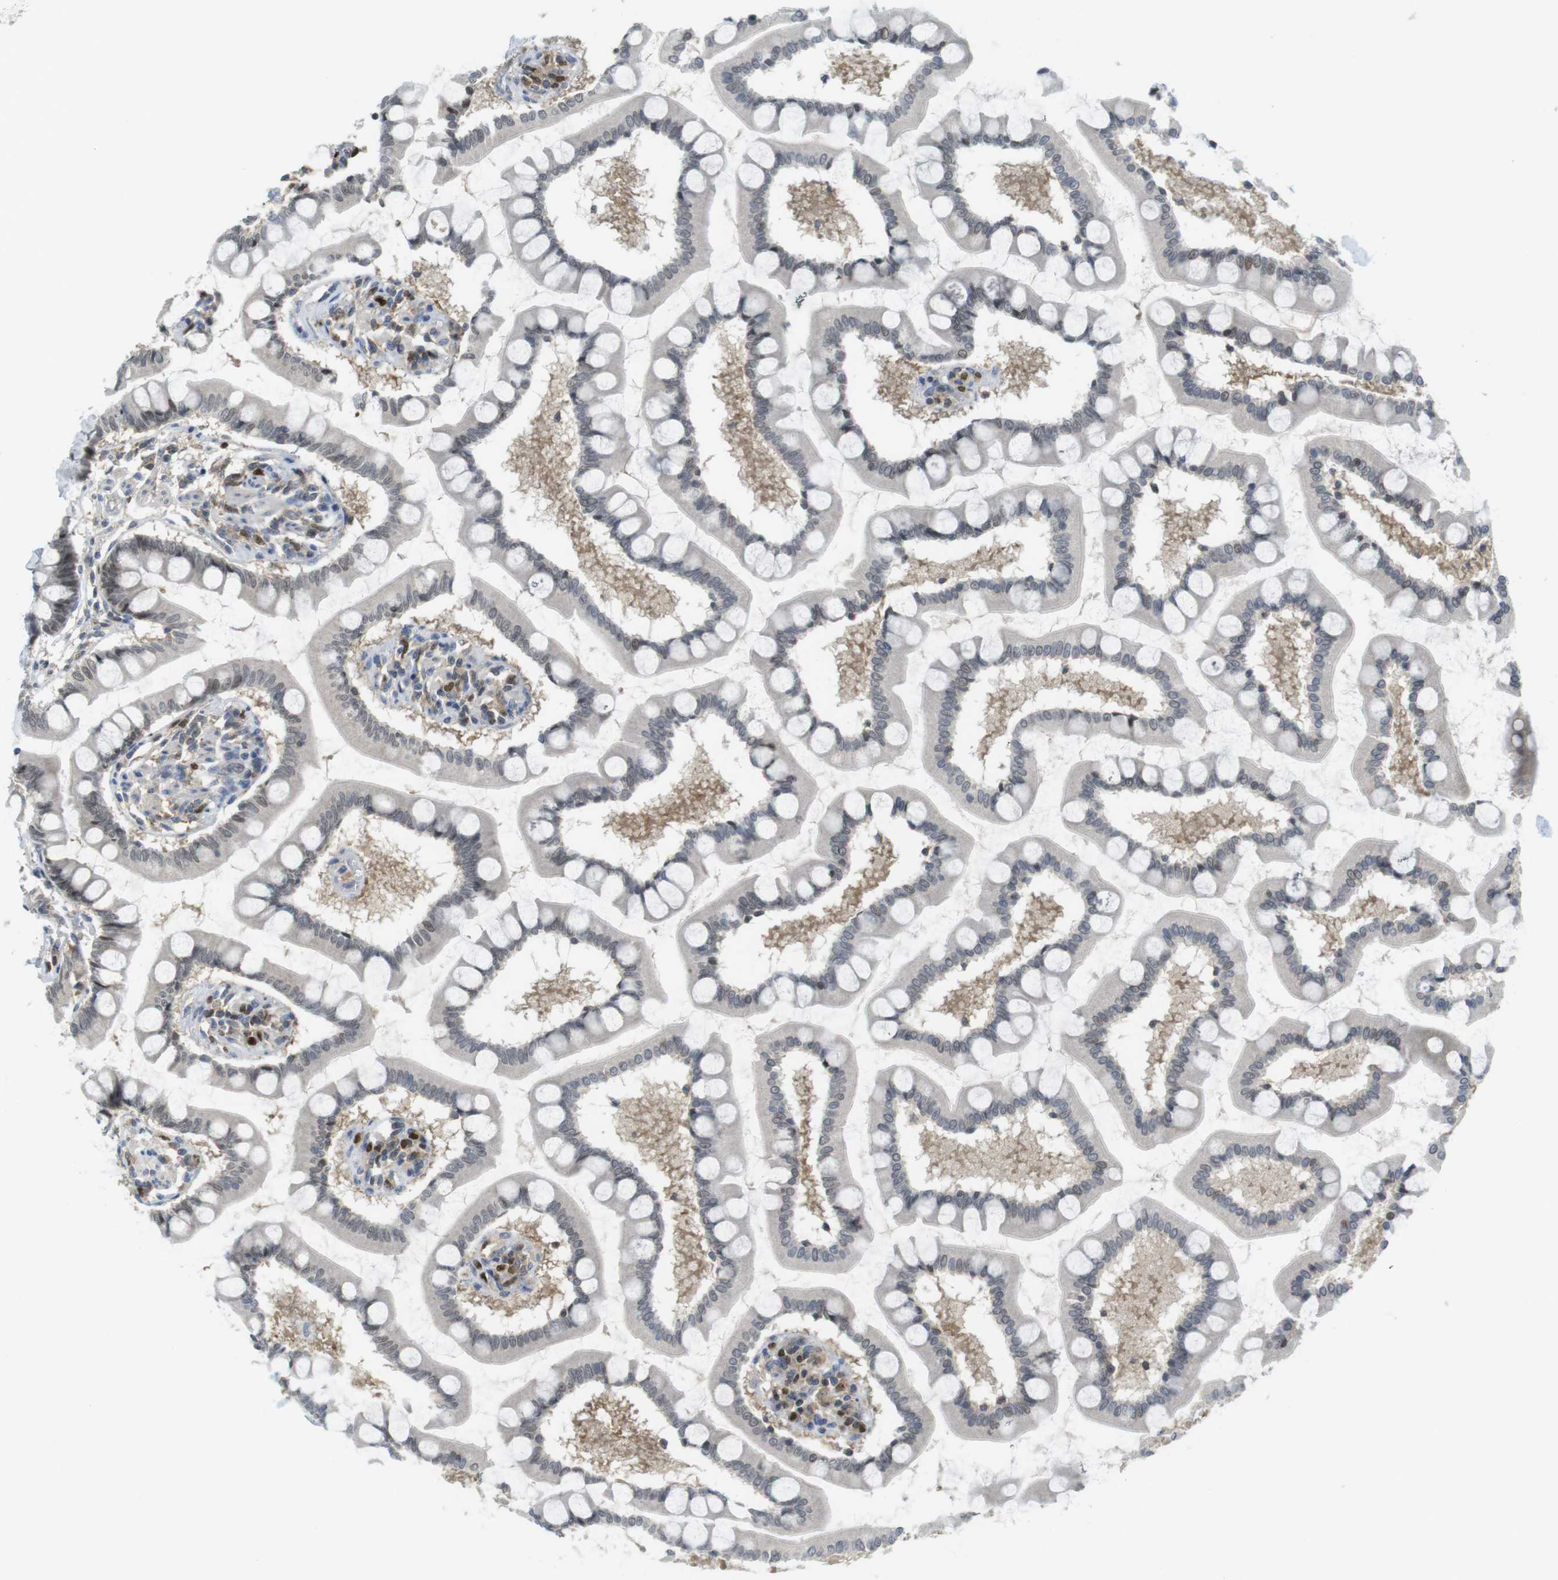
{"staining": {"intensity": "moderate", "quantity": "<25%", "location": "nuclear"}, "tissue": "small intestine", "cell_type": "Glandular cells", "image_type": "normal", "snomed": [{"axis": "morphology", "description": "Normal tissue, NOS"}, {"axis": "topography", "description": "Small intestine"}], "caption": "IHC of normal human small intestine displays low levels of moderate nuclear expression in about <25% of glandular cells. The staining was performed using DAB, with brown indicating positive protein expression. Nuclei are stained blue with hematoxylin.", "gene": "RCC1", "patient": {"sex": "male", "age": 41}}